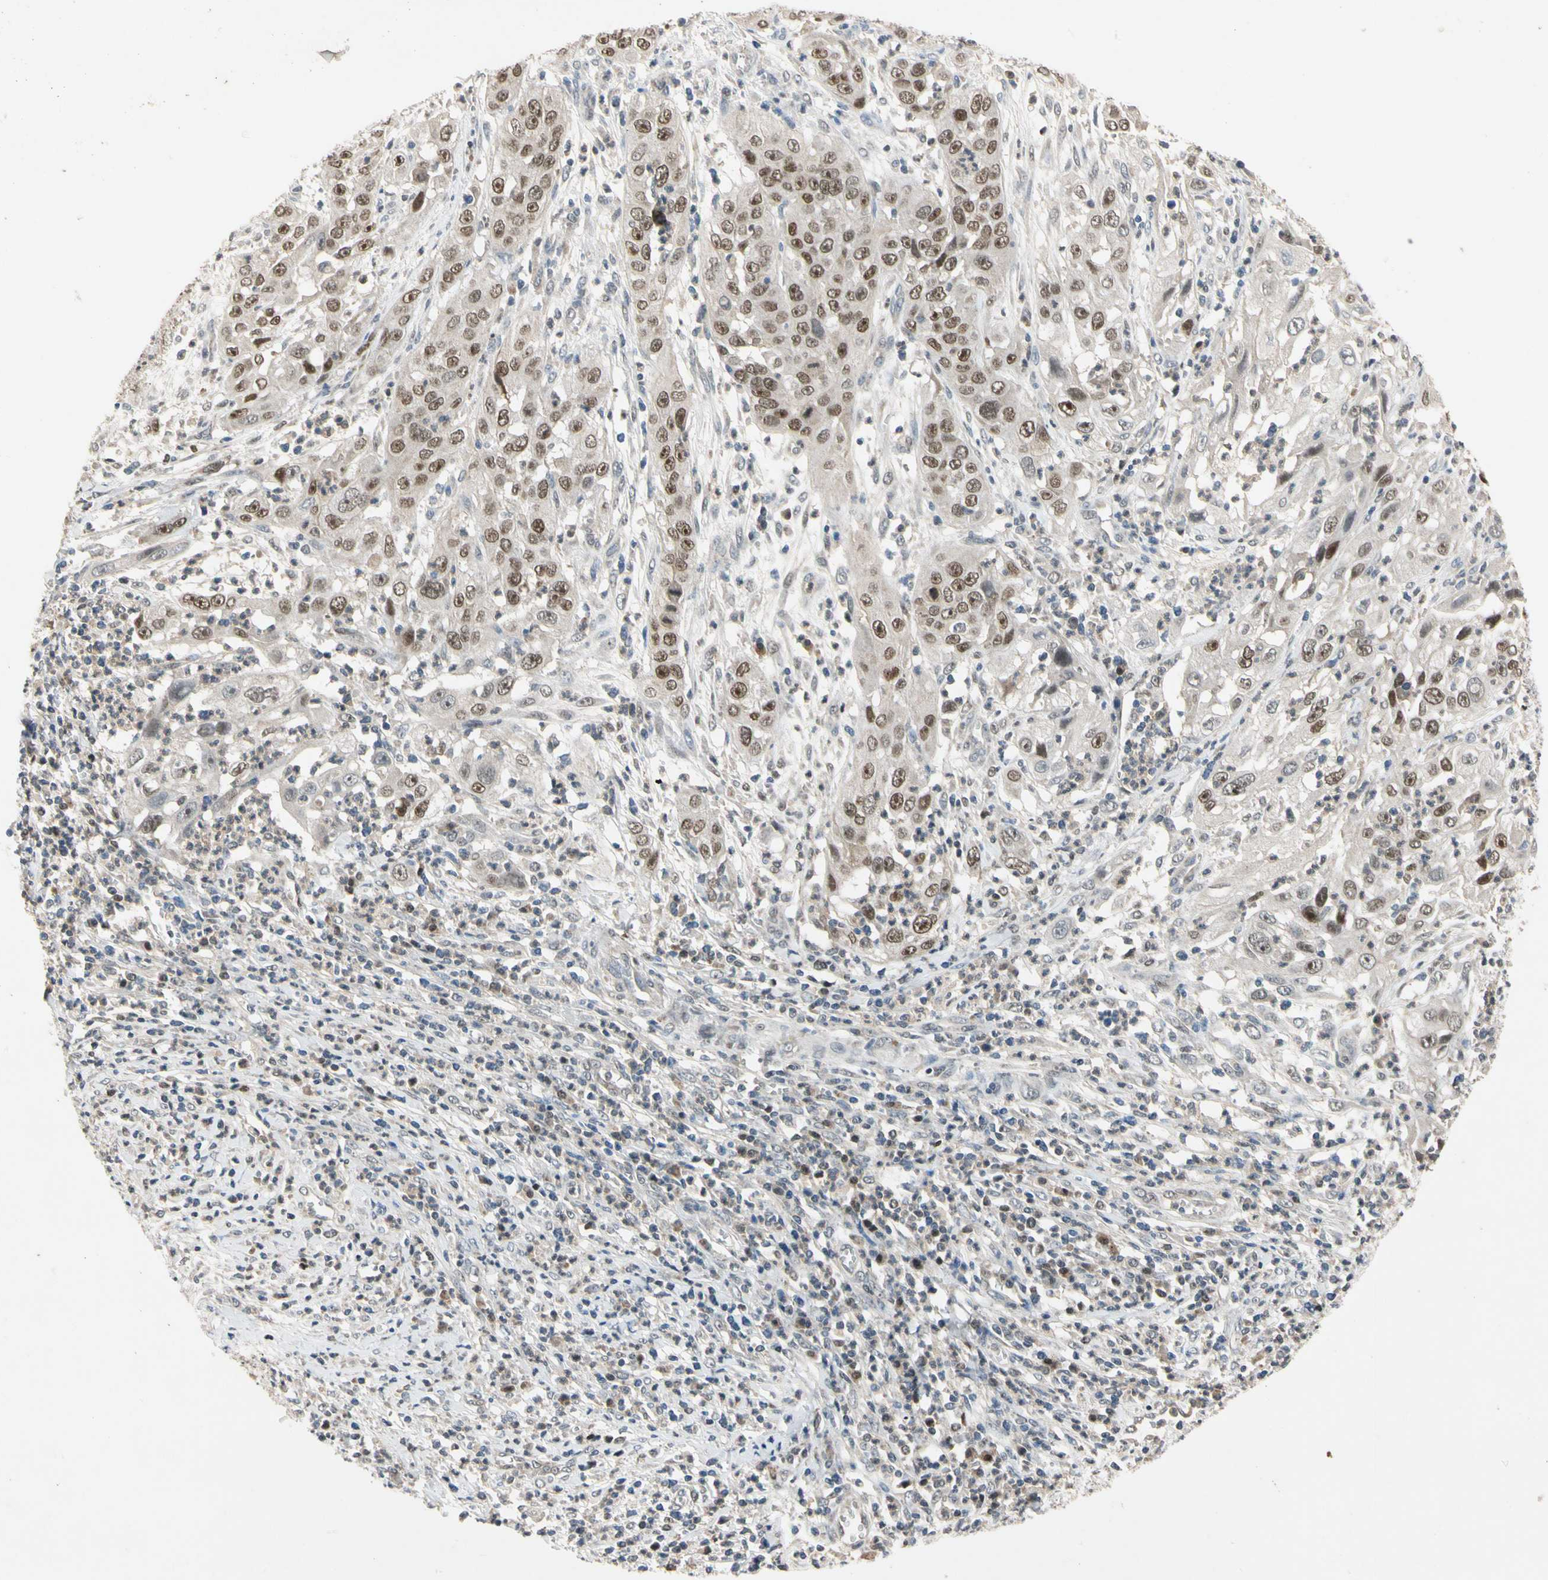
{"staining": {"intensity": "moderate", "quantity": ">75%", "location": "nuclear"}, "tissue": "cervical cancer", "cell_type": "Tumor cells", "image_type": "cancer", "snomed": [{"axis": "morphology", "description": "Squamous cell carcinoma, NOS"}, {"axis": "topography", "description": "Cervix"}], "caption": "Squamous cell carcinoma (cervical) stained for a protein (brown) shows moderate nuclear positive positivity in approximately >75% of tumor cells.", "gene": "RIOX2", "patient": {"sex": "female", "age": 32}}